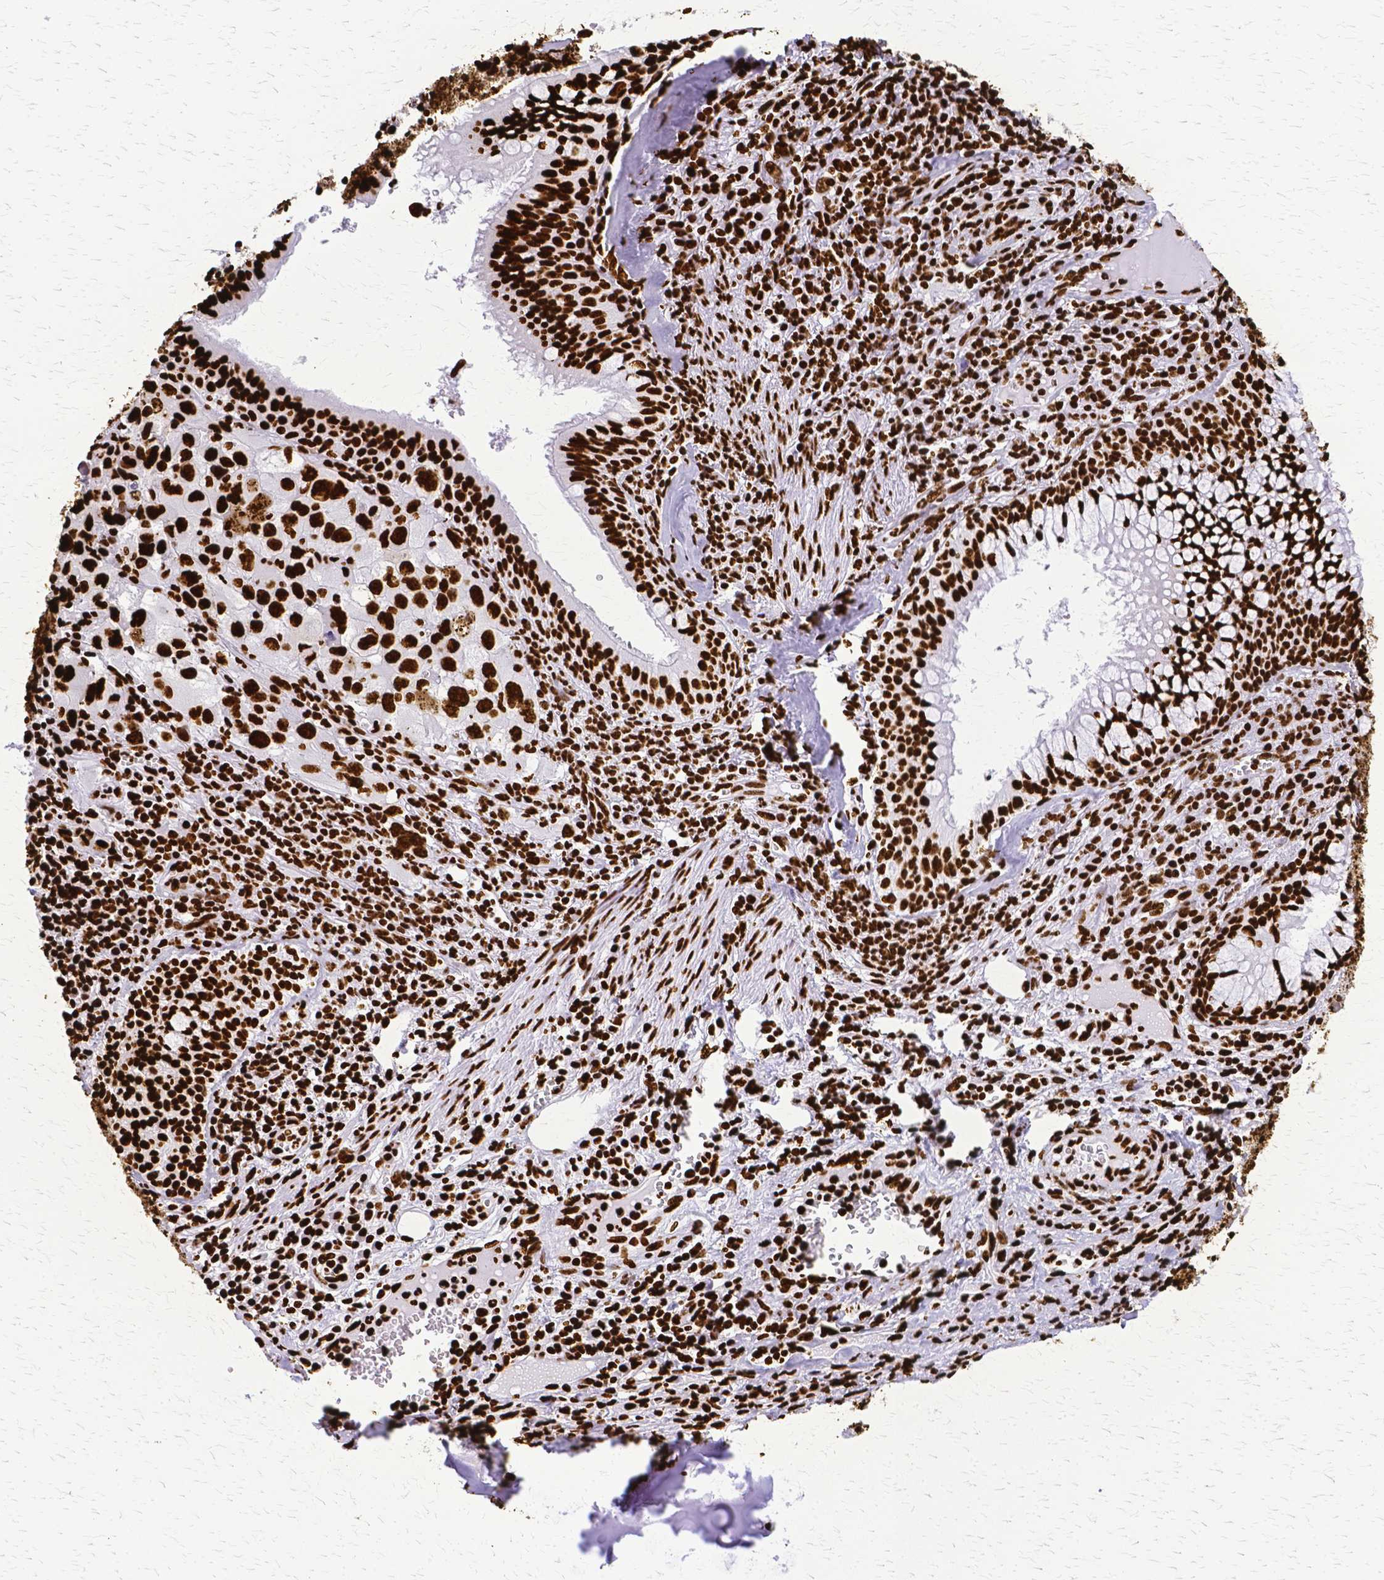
{"staining": {"intensity": "strong", "quantity": ">75%", "location": "nuclear"}, "tissue": "lung cancer", "cell_type": "Tumor cells", "image_type": "cancer", "snomed": [{"axis": "morphology", "description": "Adenocarcinoma, NOS"}, {"axis": "morphology", "description": "Adenocarcinoma, metastatic, NOS"}, {"axis": "topography", "description": "Lymph node"}, {"axis": "topography", "description": "Lung"}], "caption": "A photomicrograph of human lung cancer (adenocarcinoma) stained for a protein exhibits strong nuclear brown staining in tumor cells.", "gene": "SFPQ", "patient": {"sex": "female", "age": 42}}